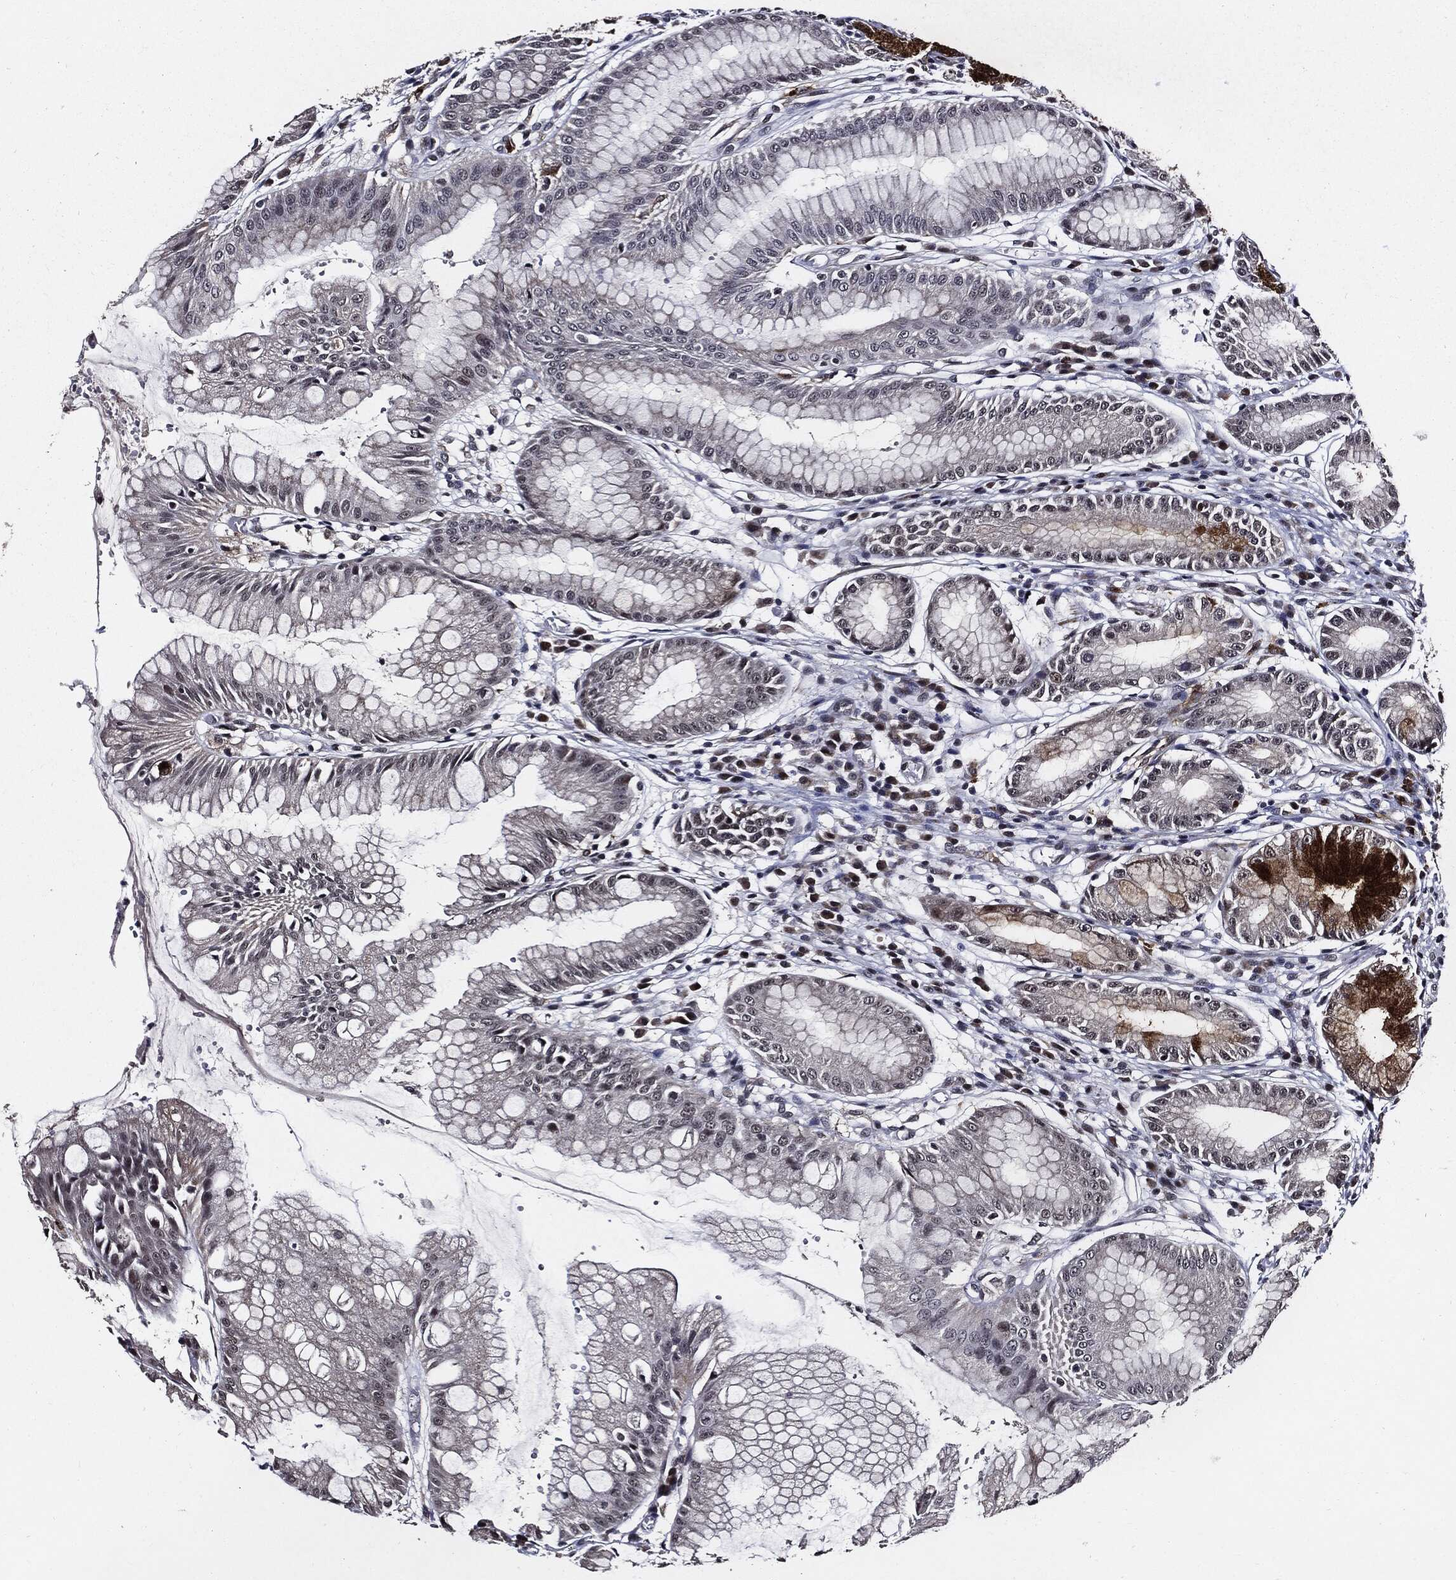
{"staining": {"intensity": "moderate", "quantity": "<25%", "location": "cytoplasmic/membranous,nuclear"}, "tissue": "stomach", "cell_type": "Glandular cells", "image_type": "normal", "snomed": [{"axis": "morphology", "description": "Normal tissue, NOS"}, {"axis": "morphology", "description": "Inflammation, NOS"}, {"axis": "topography", "description": "Stomach, lower"}], "caption": "DAB (3,3'-diaminobenzidine) immunohistochemical staining of normal stomach reveals moderate cytoplasmic/membranous,nuclear protein staining in about <25% of glandular cells. The protein of interest is shown in brown color, while the nuclei are stained blue.", "gene": "SUGT1", "patient": {"sex": "male", "age": 59}}